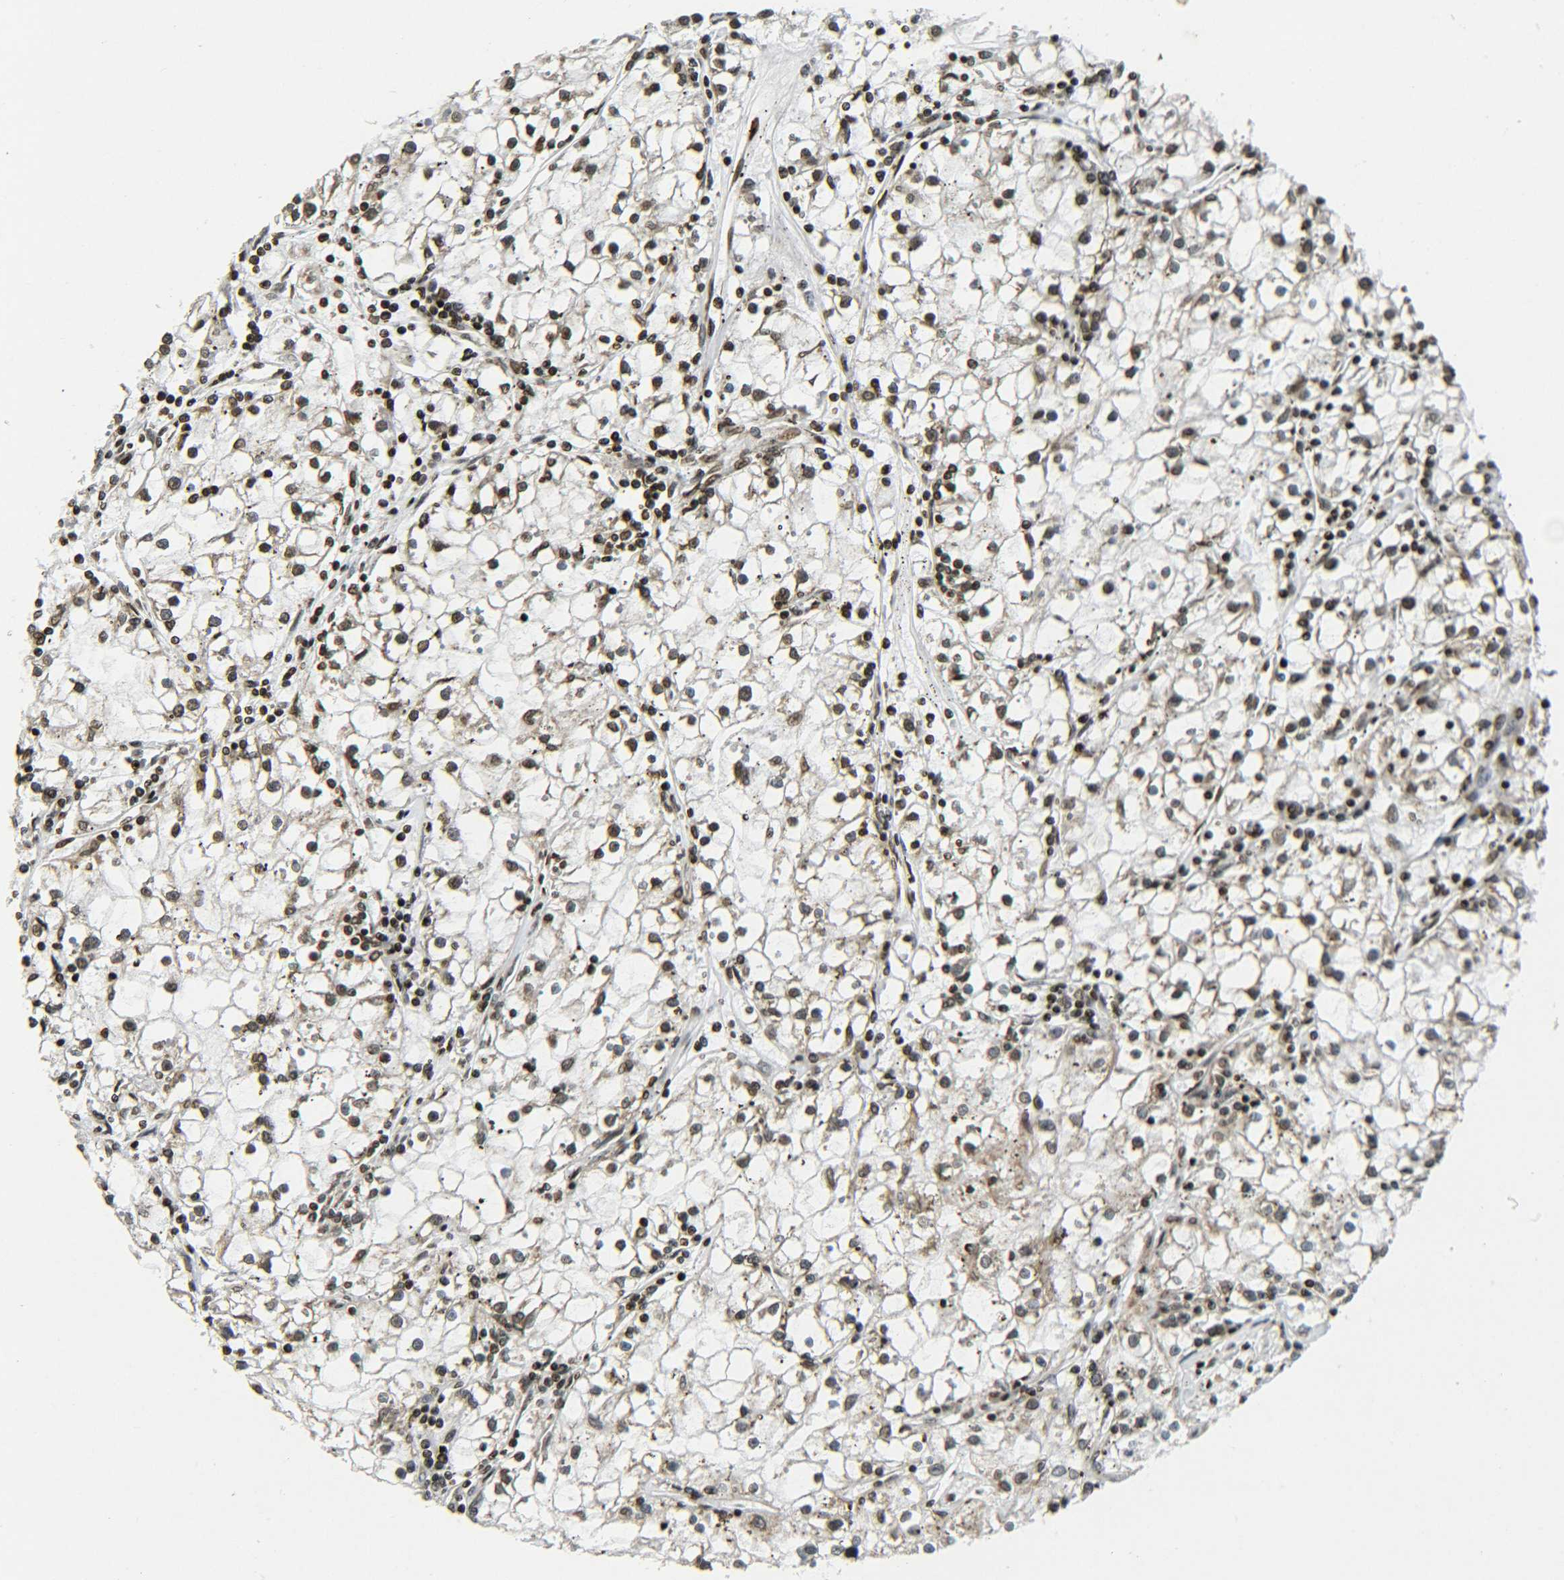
{"staining": {"intensity": "moderate", "quantity": ">75%", "location": "cytoplasmic/membranous,nuclear"}, "tissue": "renal cancer", "cell_type": "Tumor cells", "image_type": "cancer", "snomed": [{"axis": "morphology", "description": "Adenocarcinoma, NOS"}, {"axis": "topography", "description": "Kidney"}], "caption": "An IHC micrograph of tumor tissue is shown. Protein staining in brown highlights moderate cytoplasmic/membranous and nuclear positivity in renal adenocarcinoma within tumor cells. (IHC, brightfield microscopy, high magnification).", "gene": "NEUROG2", "patient": {"sex": "male", "age": 56}}